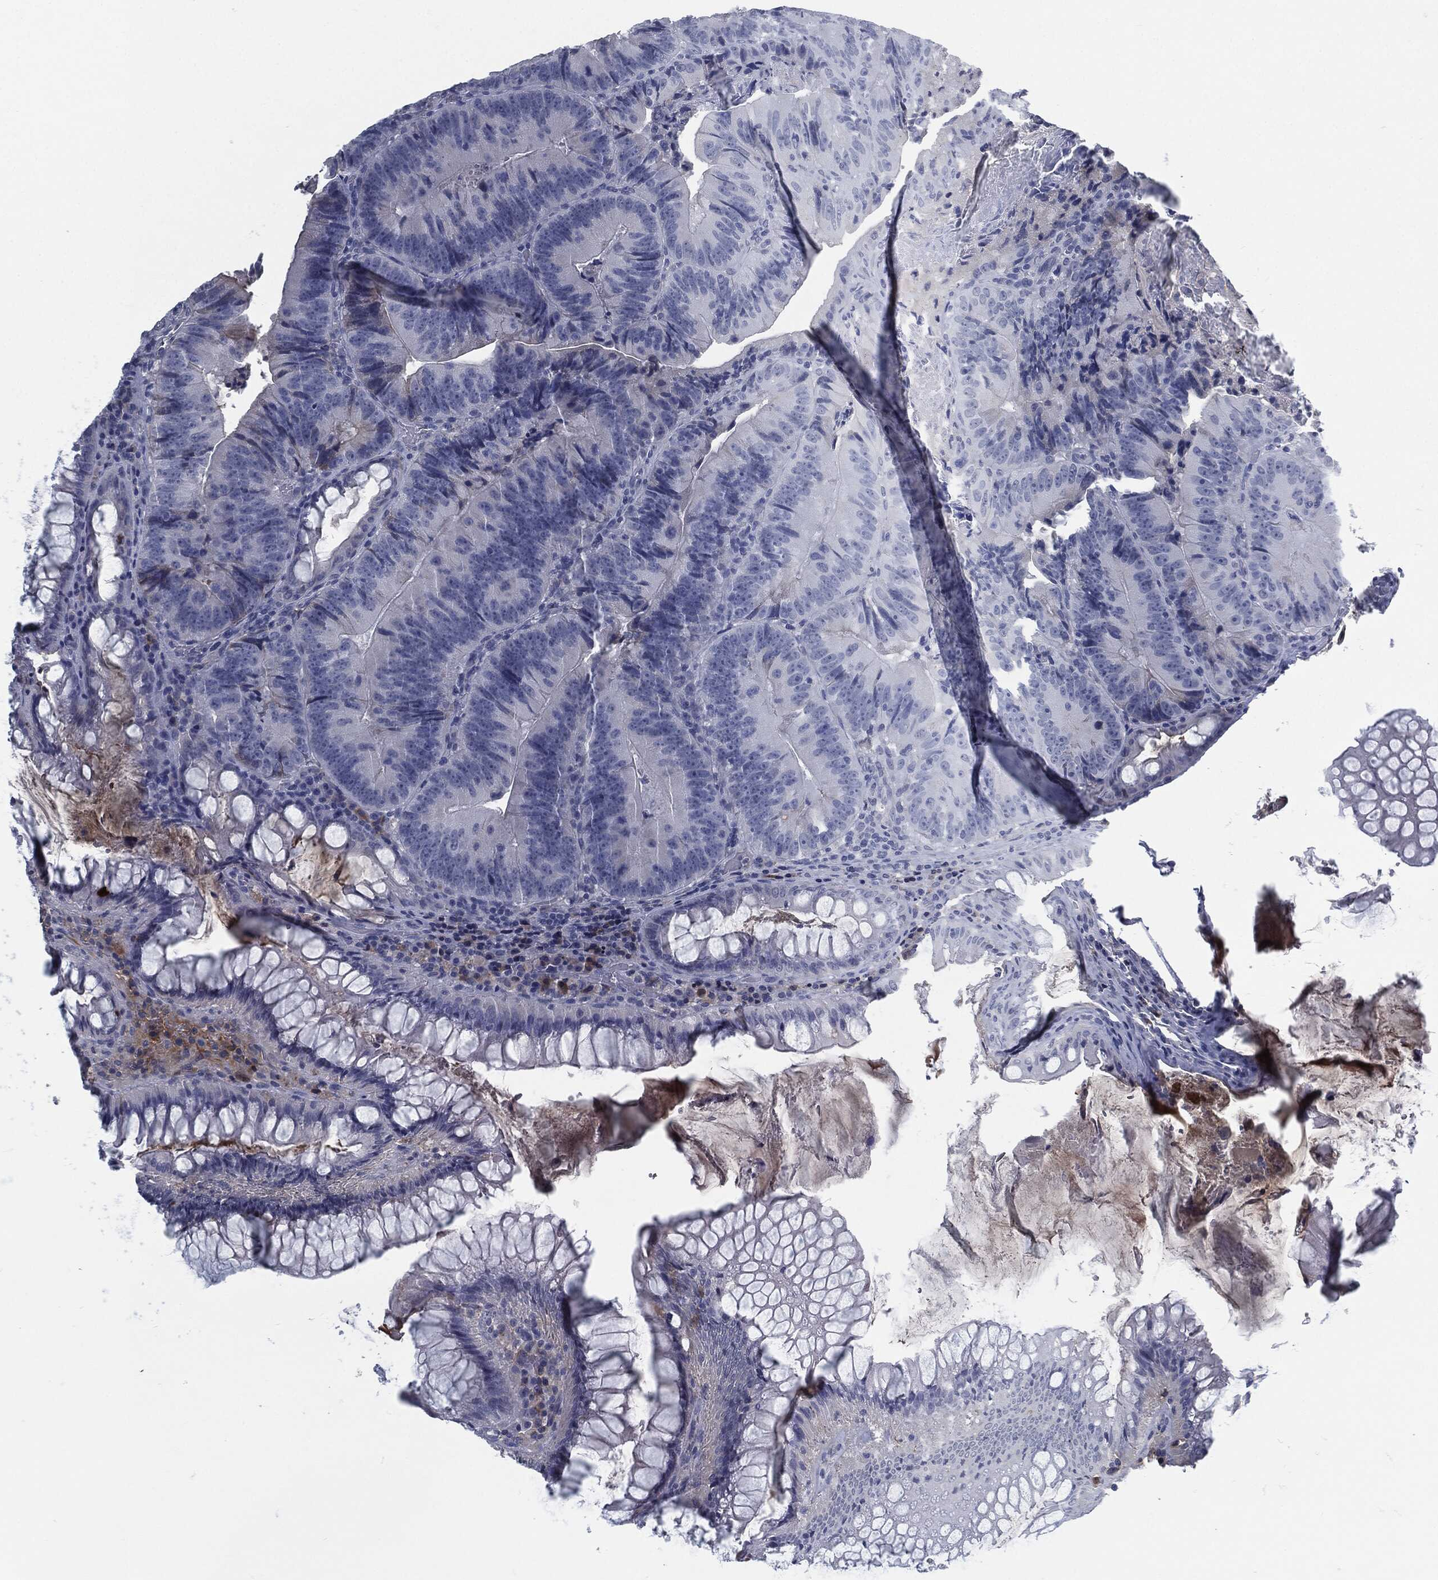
{"staining": {"intensity": "negative", "quantity": "none", "location": "none"}, "tissue": "colorectal cancer", "cell_type": "Tumor cells", "image_type": "cancer", "snomed": [{"axis": "morphology", "description": "Adenocarcinoma, NOS"}, {"axis": "topography", "description": "Colon"}], "caption": "Immunohistochemistry (IHC) photomicrograph of colorectal adenocarcinoma stained for a protein (brown), which reveals no staining in tumor cells.", "gene": "MST1", "patient": {"sex": "female", "age": 86}}